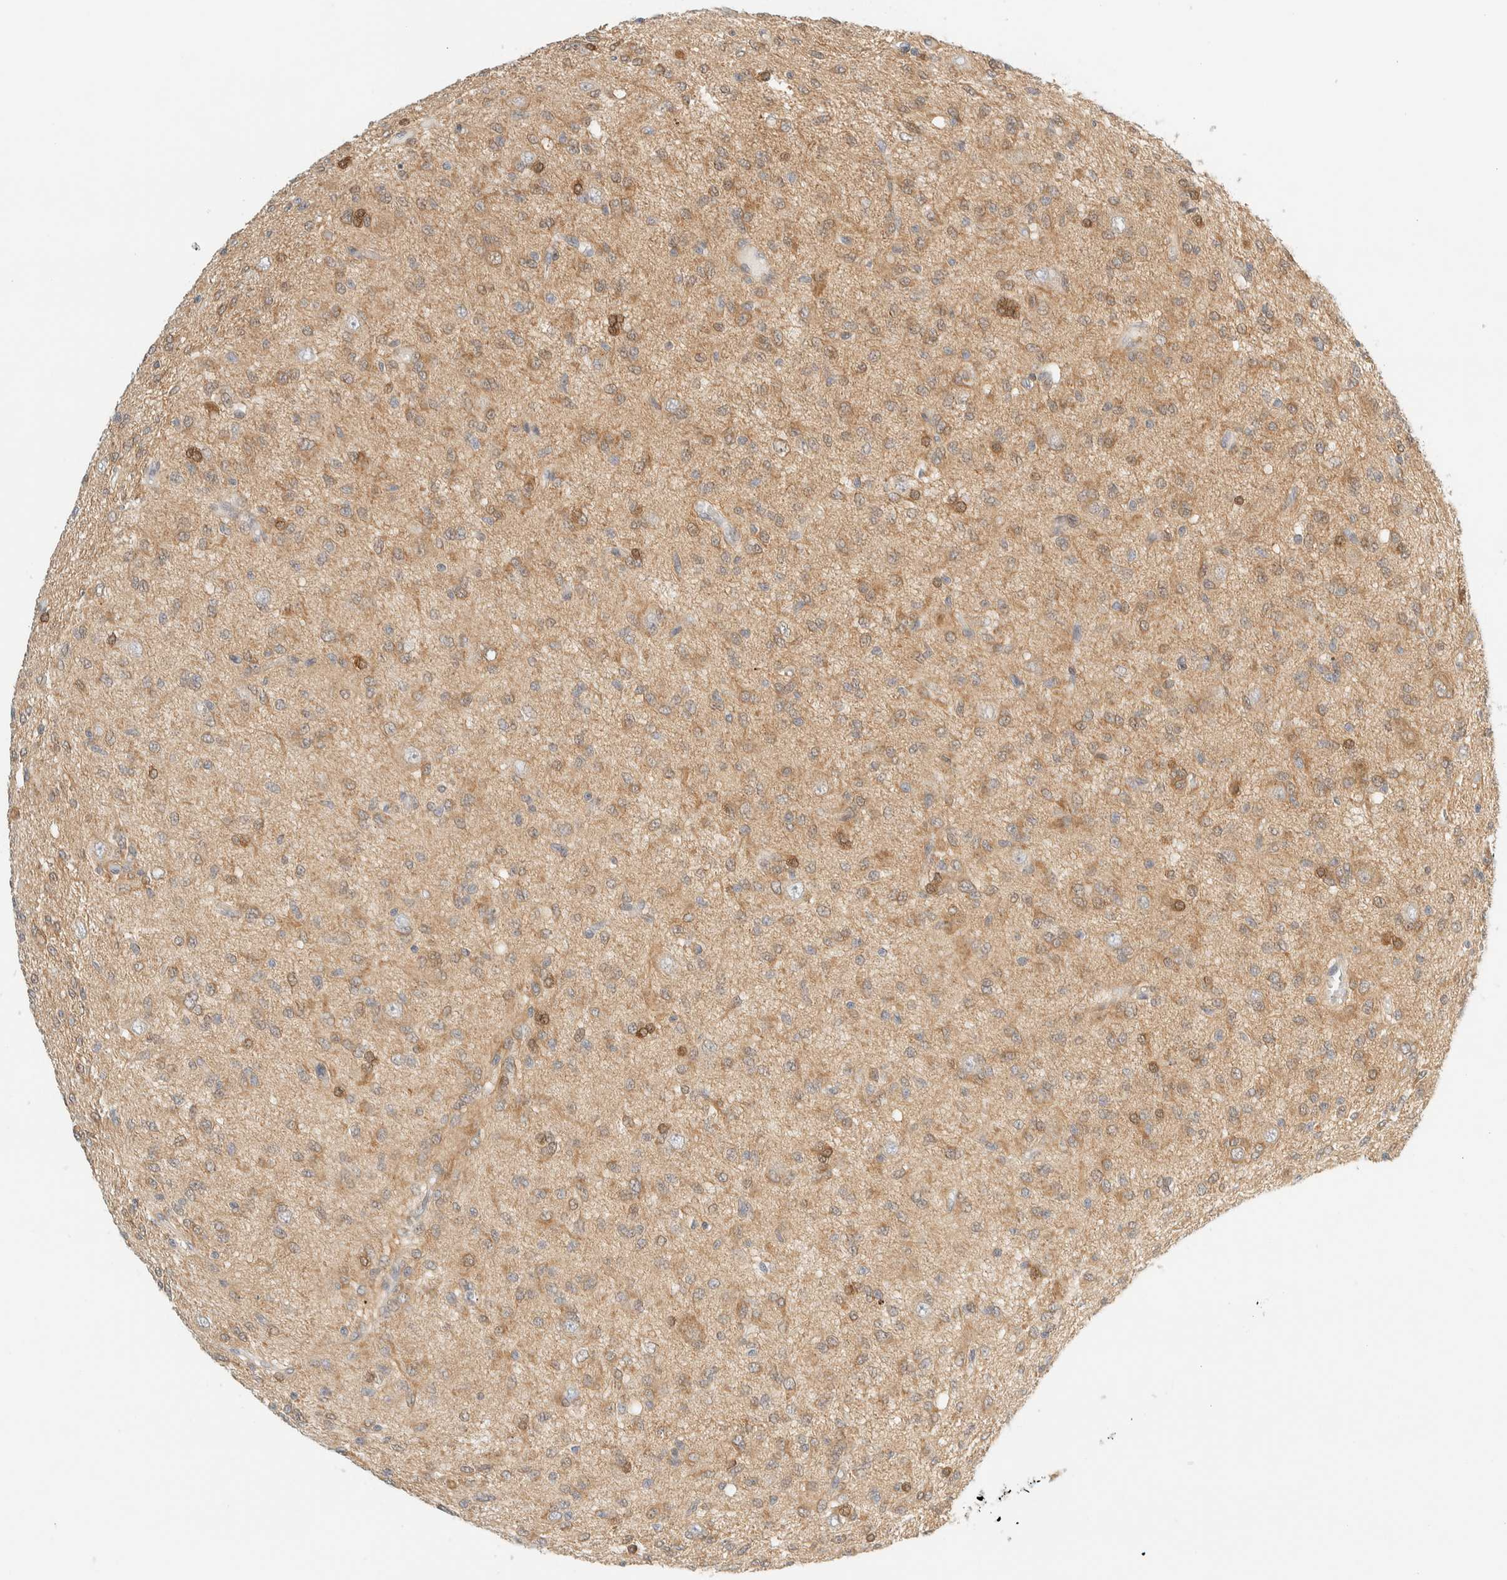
{"staining": {"intensity": "moderate", "quantity": "25%-75%", "location": "cytoplasmic/membranous"}, "tissue": "glioma", "cell_type": "Tumor cells", "image_type": "cancer", "snomed": [{"axis": "morphology", "description": "Glioma, malignant, High grade"}, {"axis": "topography", "description": "Brain"}], "caption": "This is a histology image of IHC staining of malignant glioma (high-grade), which shows moderate expression in the cytoplasmic/membranous of tumor cells.", "gene": "PCYT2", "patient": {"sex": "female", "age": 59}}